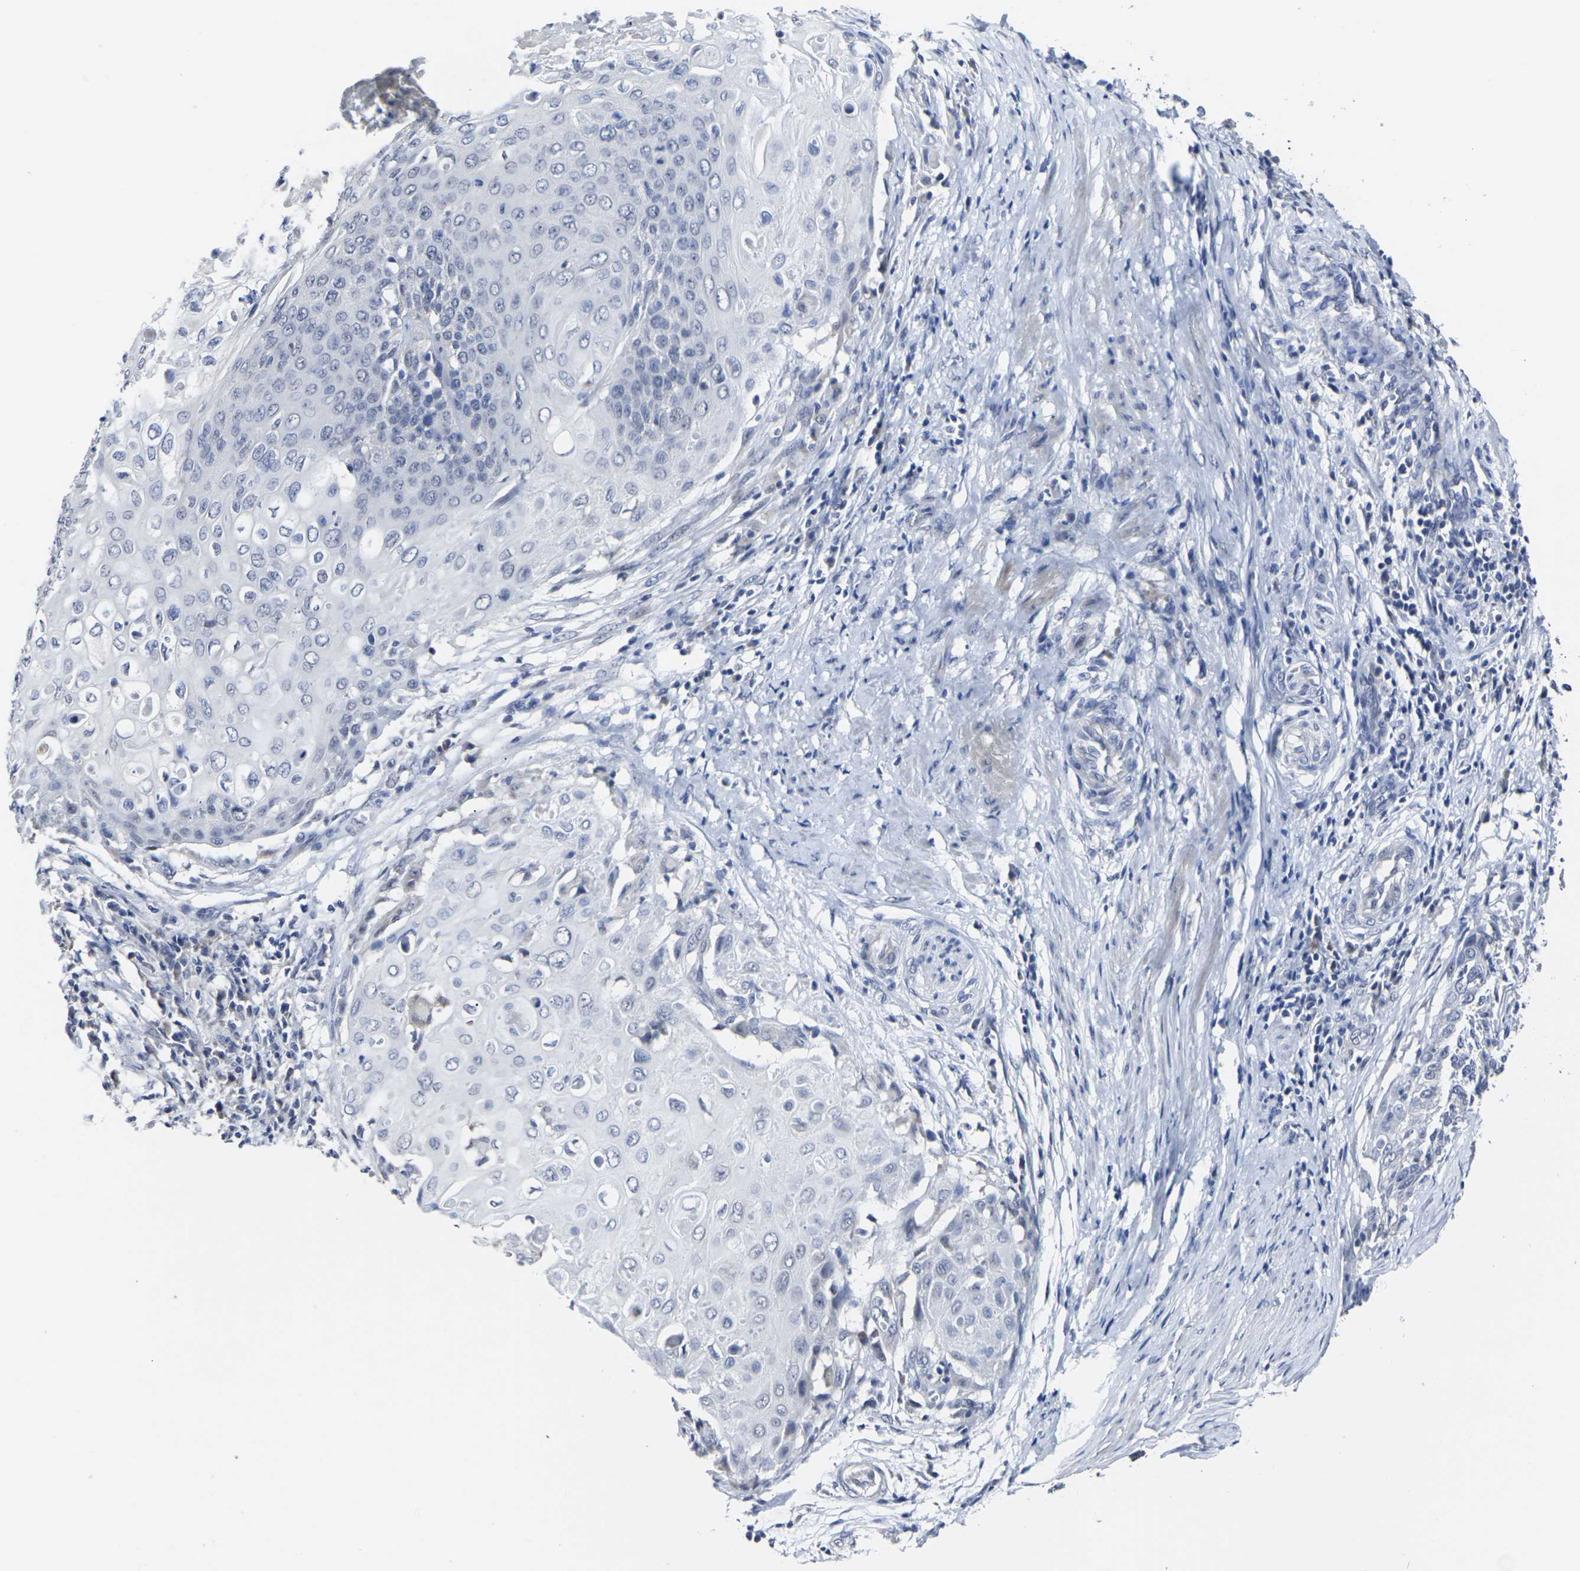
{"staining": {"intensity": "negative", "quantity": "none", "location": "none"}, "tissue": "cervical cancer", "cell_type": "Tumor cells", "image_type": "cancer", "snomed": [{"axis": "morphology", "description": "Squamous cell carcinoma, NOS"}, {"axis": "topography", "description": "Cervix"}], "caption": "A high-resolution image shows immunohistochemistry staining of cervical squamous cell carcinoma, which demonstrates no significant expression in tumor cells.", "gene": "MSANTD4", "patient": {"sex": "female", "age": 39}}